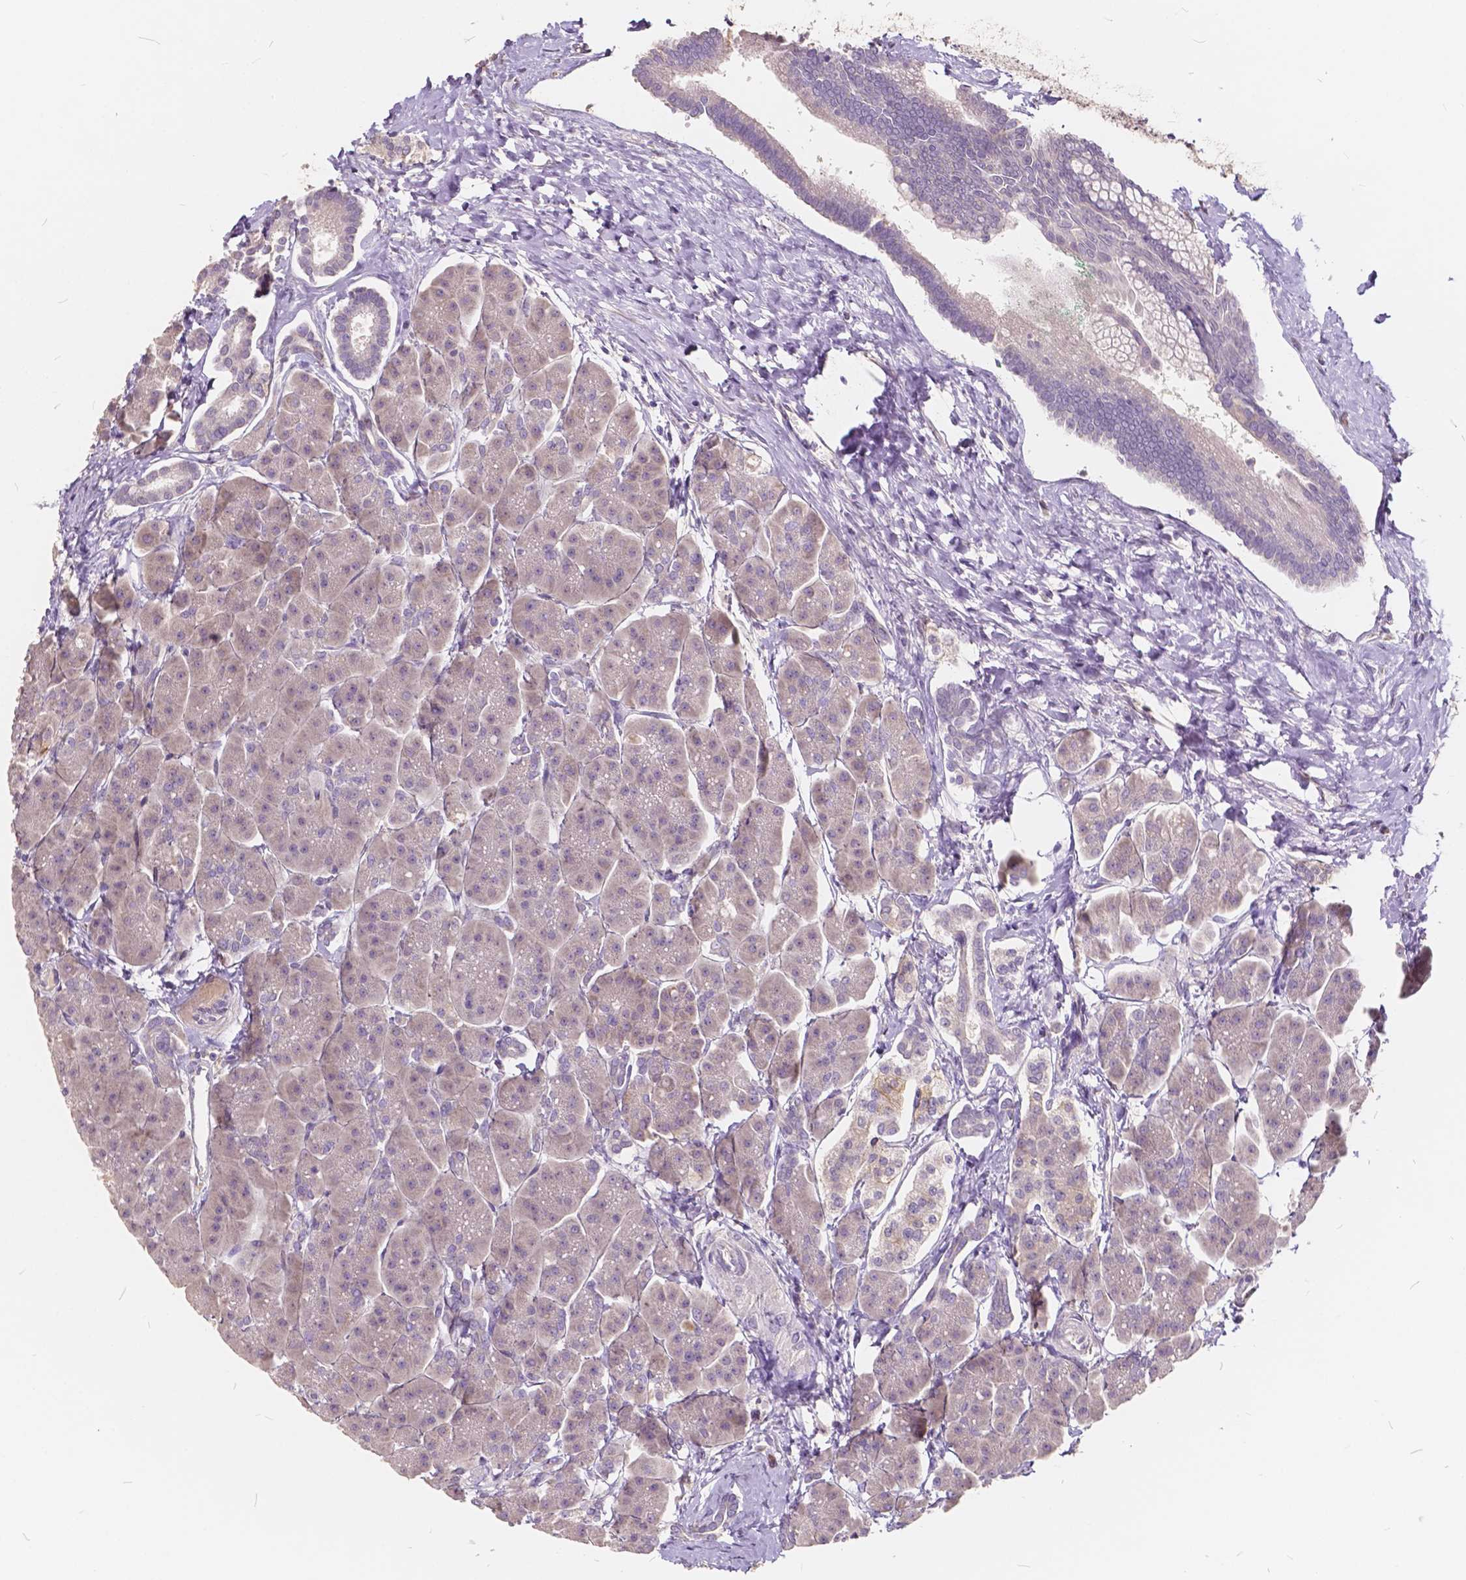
{"staining": {"intensity": "weak", "quantity": ">75%", "location": "cytoplasmic/membranous"}, "tissue": "pancreas", "cell_type": "Exocrine glandular cells", "image_type": "normal", "snomed": [{"axis": "morphology", "description": "Normal tissue, NOS"}, {"axis": "topography", "description": "Adipose tissue"}, {"axis": "topography", "description": "Pancreas"}, {"axis": "topography", "description": "Peripheral nerve tissue"}], "caption": "Benign pancreas exhibits weak cytoplasmic/membranous staining in approximately >75% of exocrine glandular cells, visualized by immunohistochemistry.", "gene": "SLC7A8", "patient": {"sex": "female", "age": 58}}